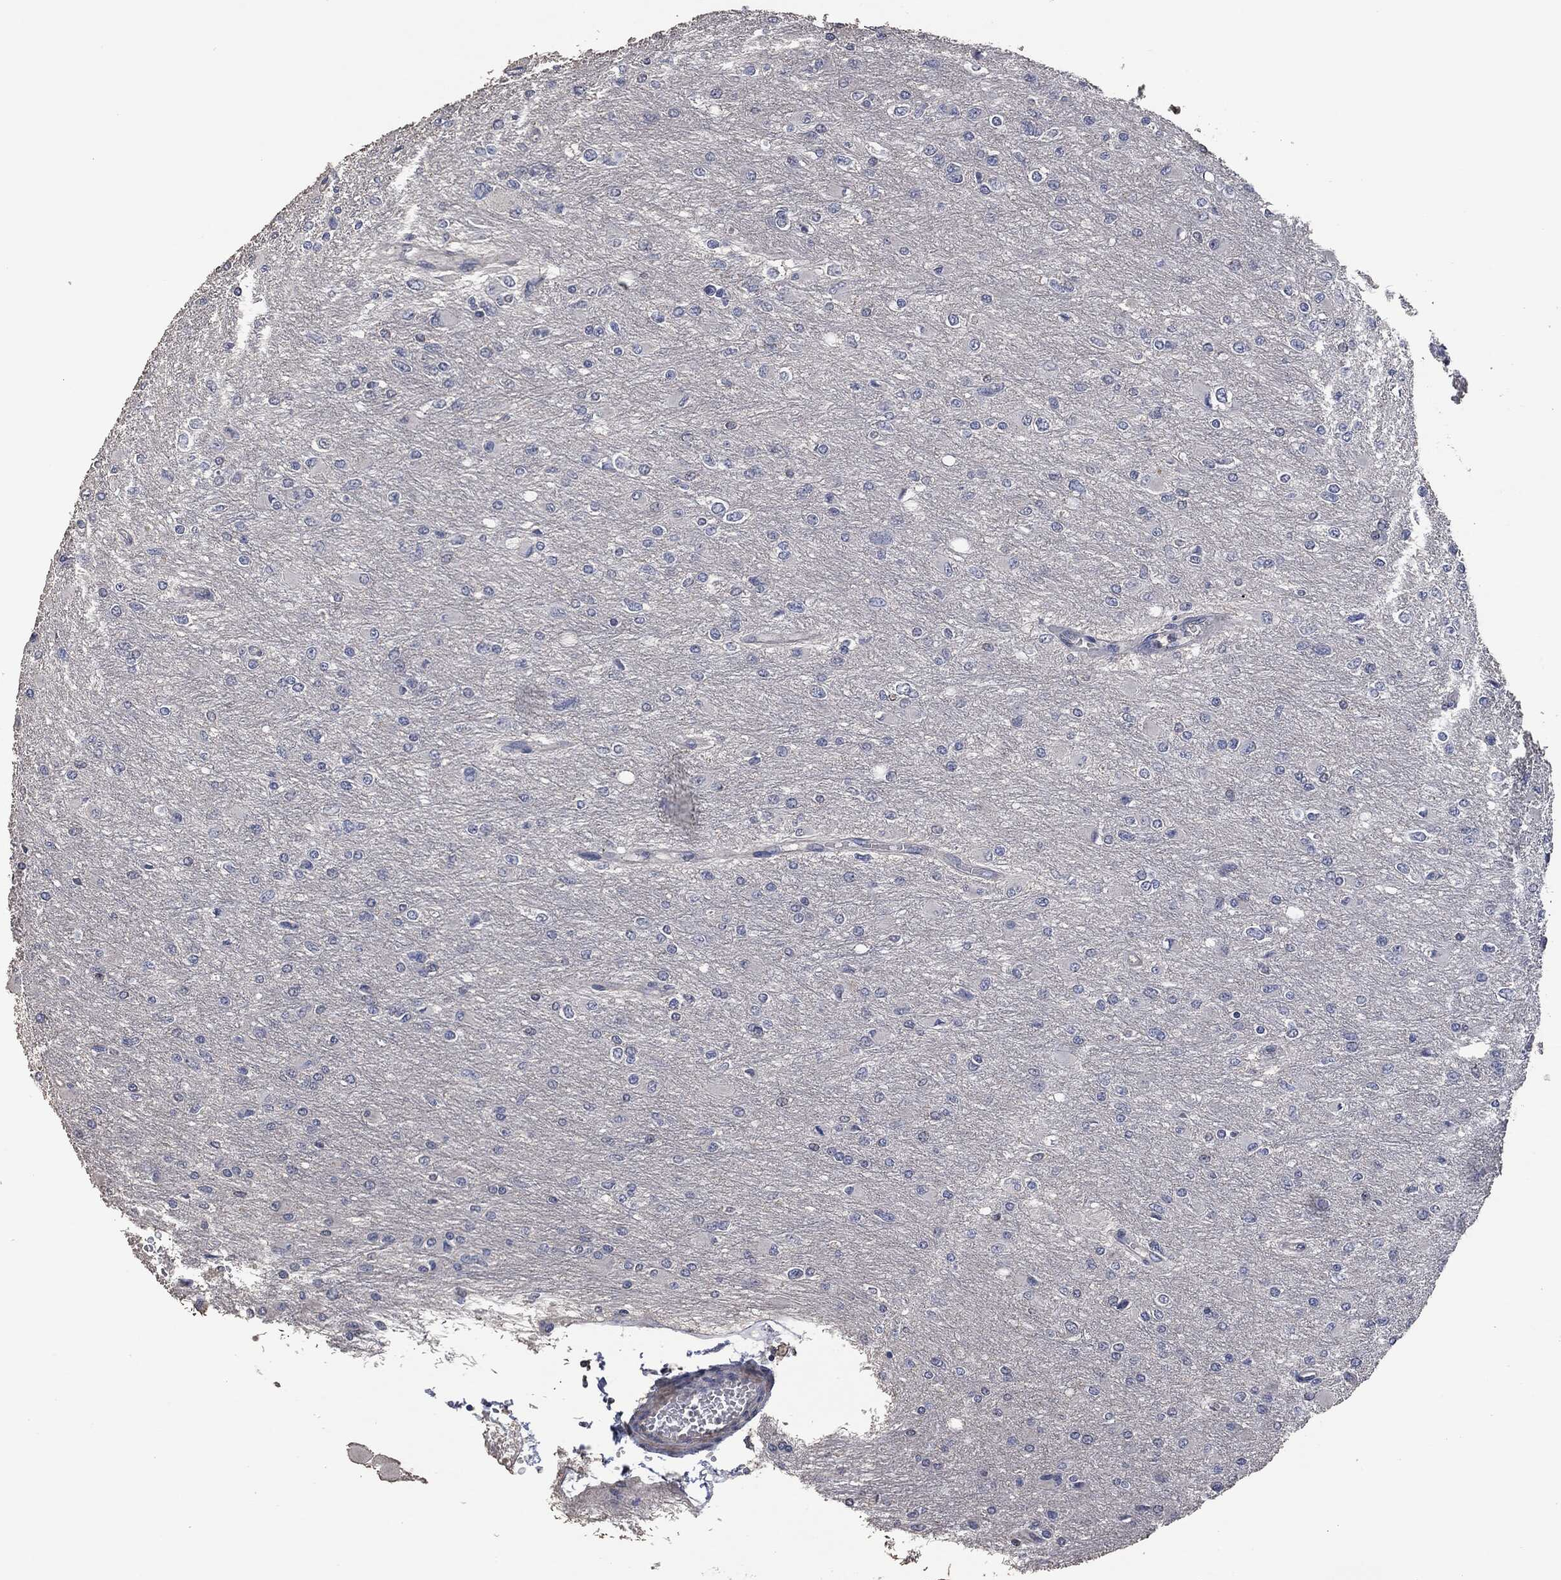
{"staining": {"intensity": "negative", "quantity": "none", "location": "none"}, "tissue": "glioma", "cell_type": "Tumor cells", "image_type": "cancer", "snomed": [{"axis": "morphology", "description": "Glioma, malignant, High grade"}, {"axis": "topography", "description": "Cerebral cortex"}], "caption": "Tumor cells are negative for protein expression in human glioma.", "gene": "MSLN", "patient": {"sex": "female", "age": 36}}